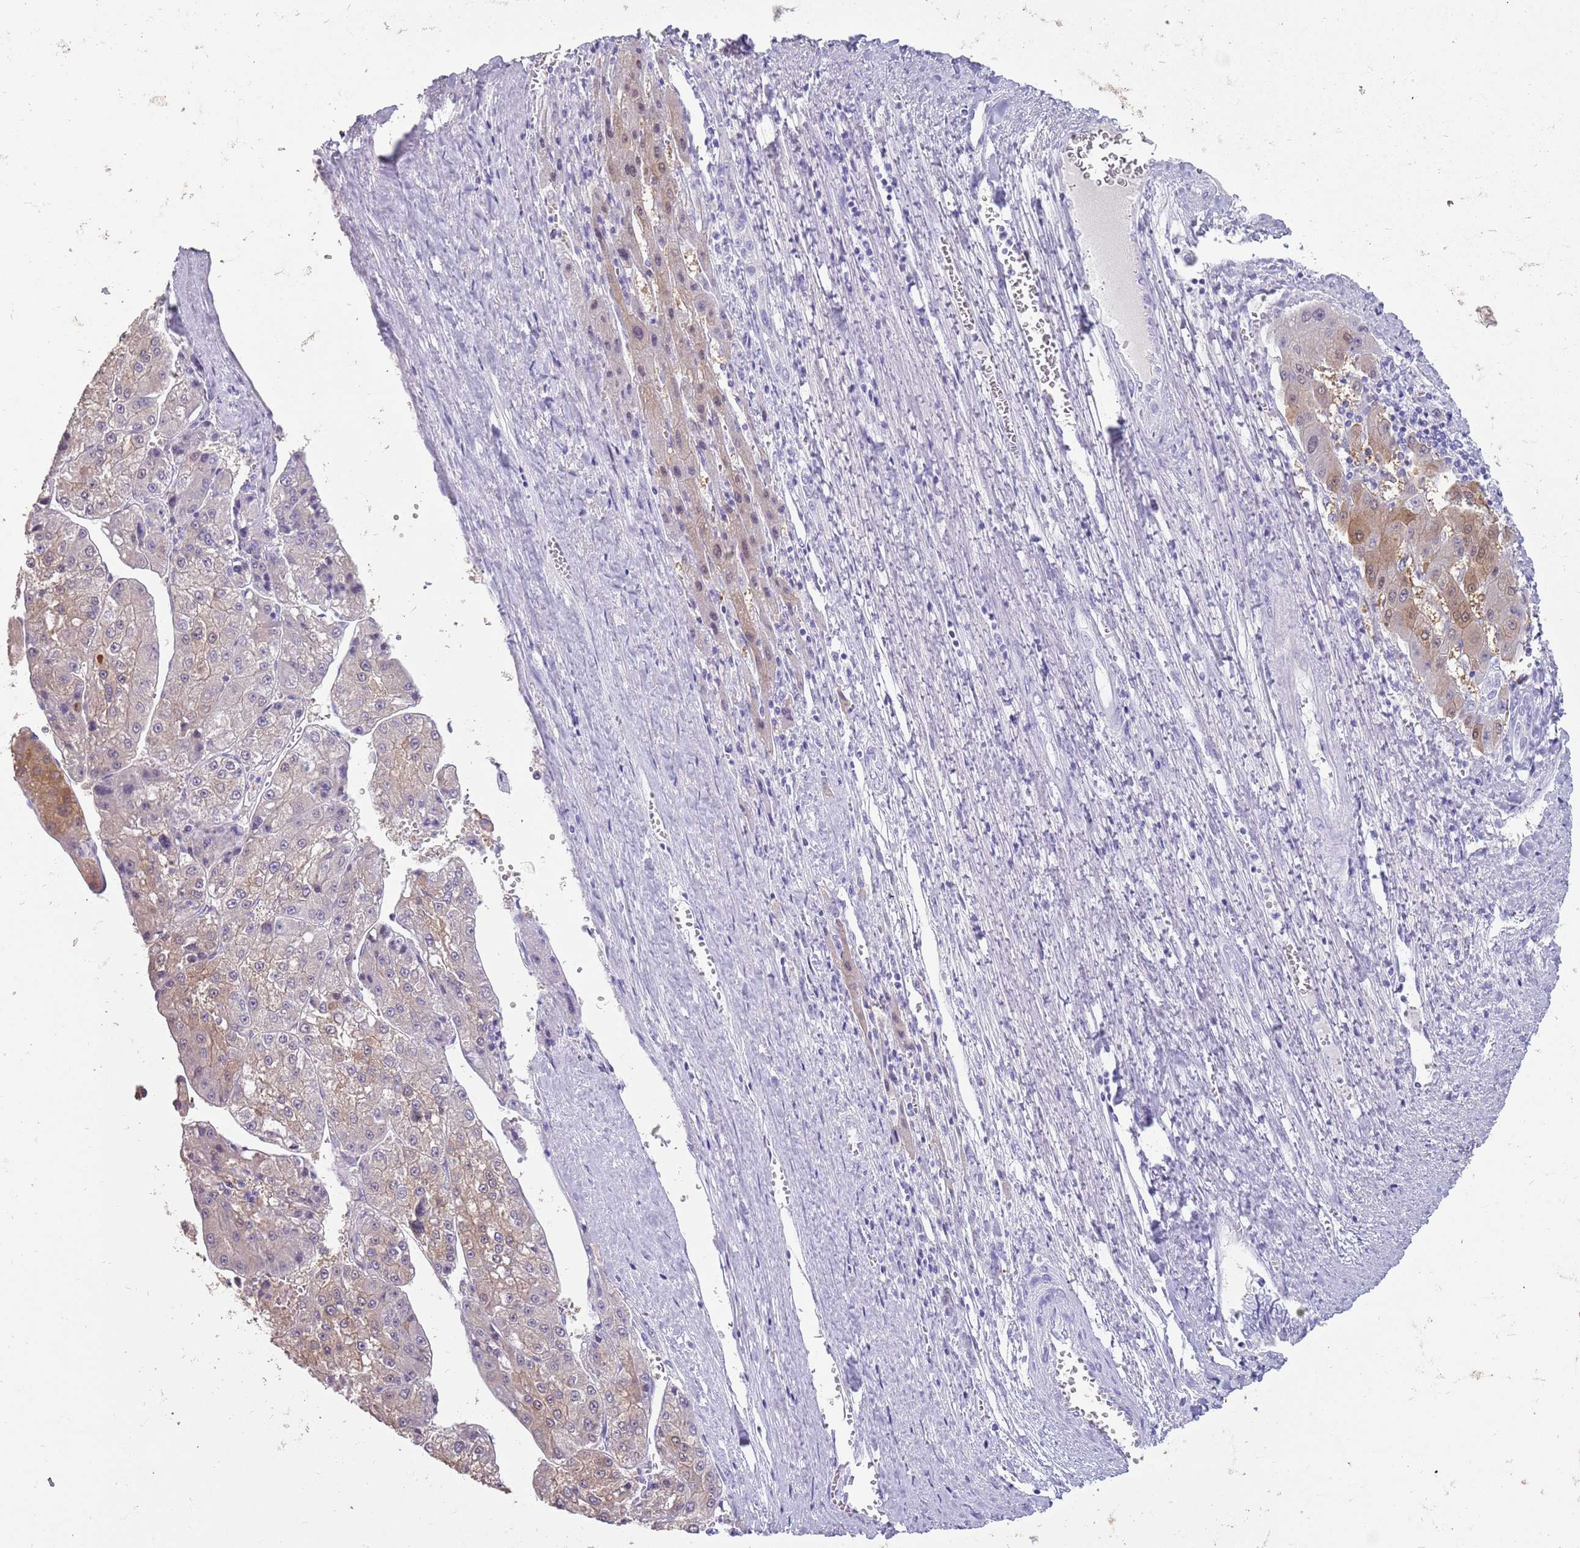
{"staining": {"intensity": "weak", "quantity": "25%-75%", "location": "cytoplasmic/membranous"}, "tissue": "liver cancer", "cell_type": "Tumor cells", "image_type": "cancer", "snomed": [{"axis": "morphology", "description": "Carcinoma, Hepatocellular, NOS"}, {"axis": "topography", "description": "Liver"}], "caption": "Immunohistochemical staining of hepatocellular carcinoma (liver) exhibits weak cytoplasmic/membranous protein positivity in about 25%-75% of tumor cells. Ihc stains the protein of interest in brown and the nuclei are stained blue.", "gene": "NBPF3", "patient": {"sex": "female", "age": 73}}